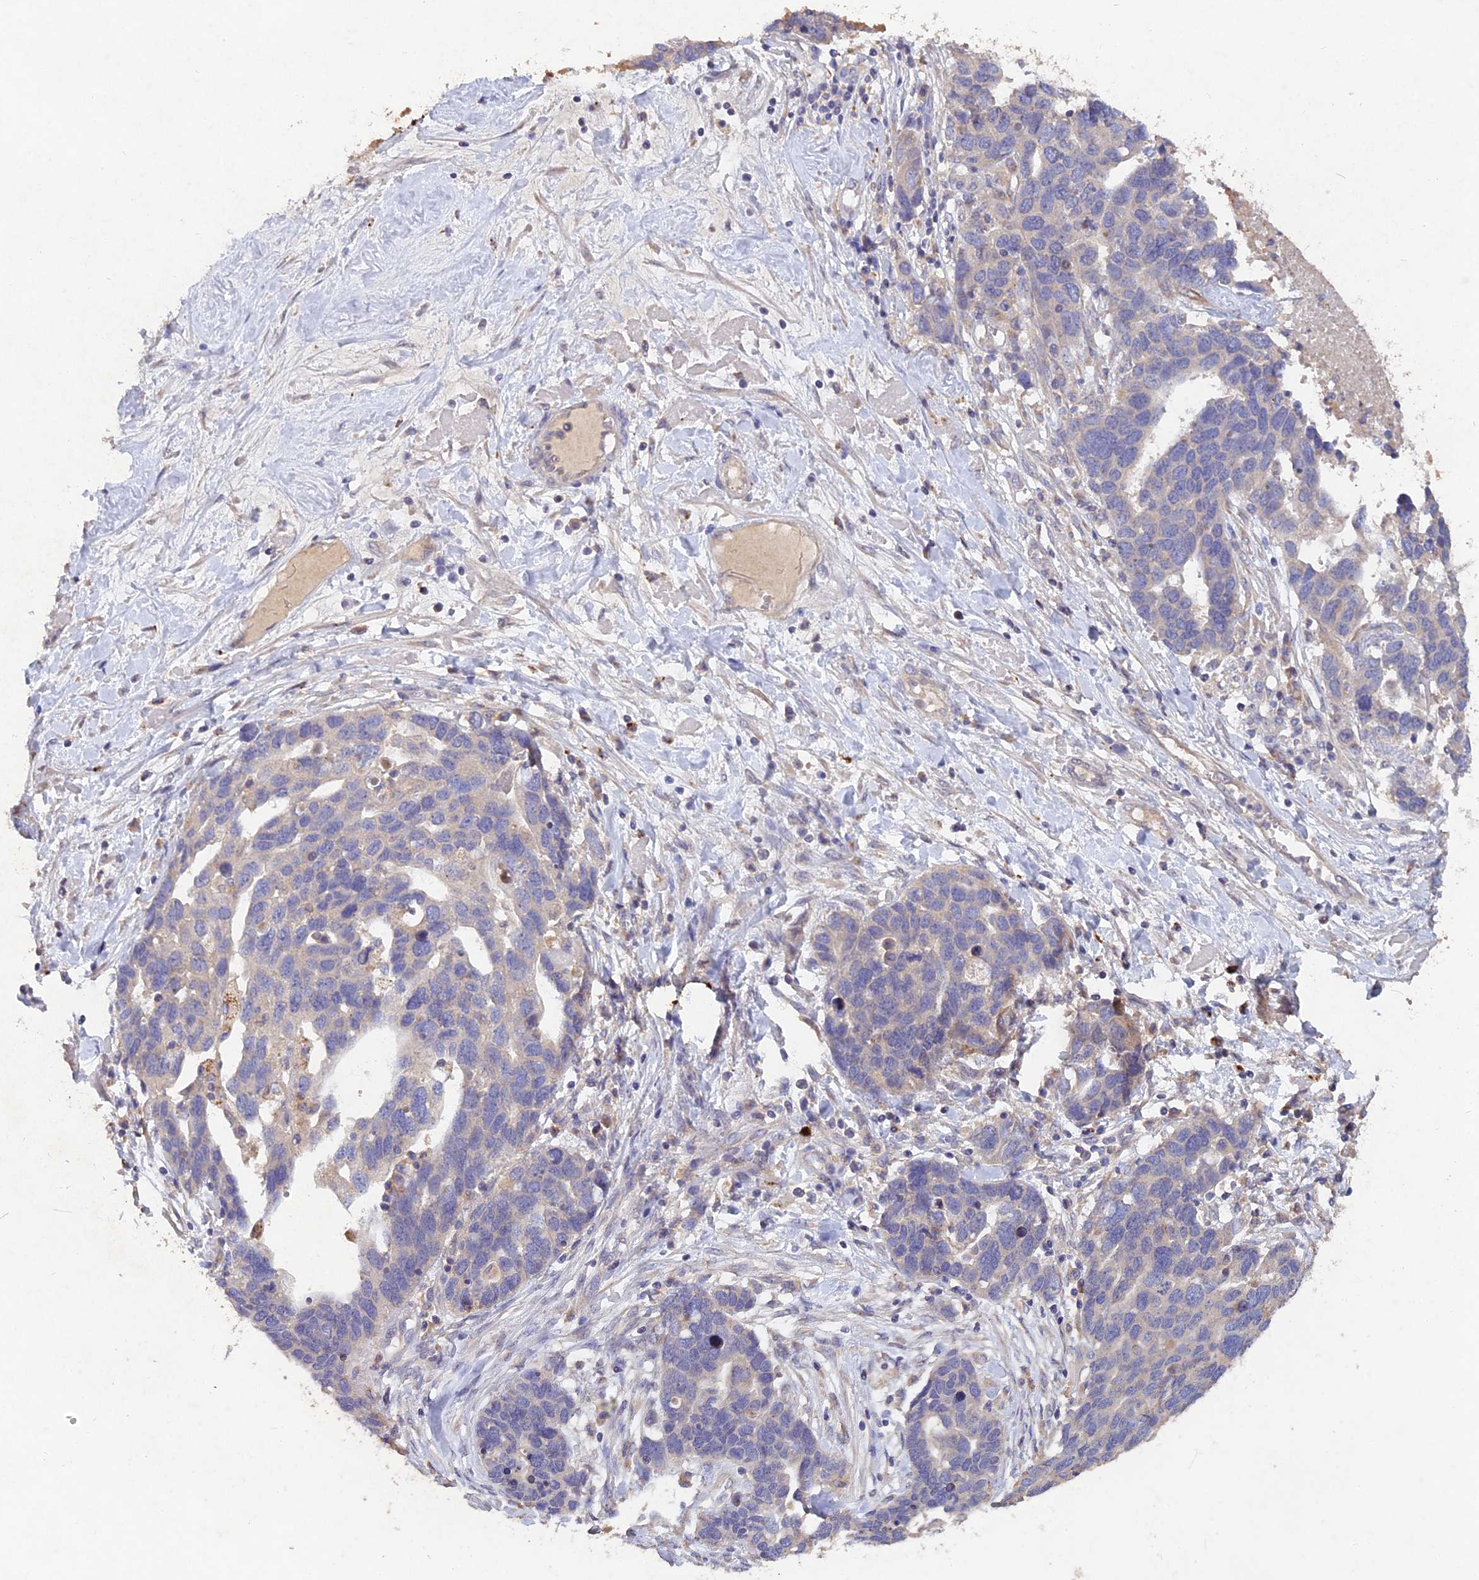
{"staining": {"intensity": "negative", "quantity": "none", "location": "none"}, "tissue": "ovarian cancer", "cell_type": "Tumor cells", "image_type": "cancer", "snomed": [{"axis": "morphology", "description": "Cystadenocarcinoma, serous, NOS"}, {"axis": "topography", "description": "Ovary"}], "caption": "The histopathology image demonstrates no significant positivity in tumor cells of ovarian cancer.", "gene": "SLC26A4", "patient": {"sex": "female", "age": 54}}